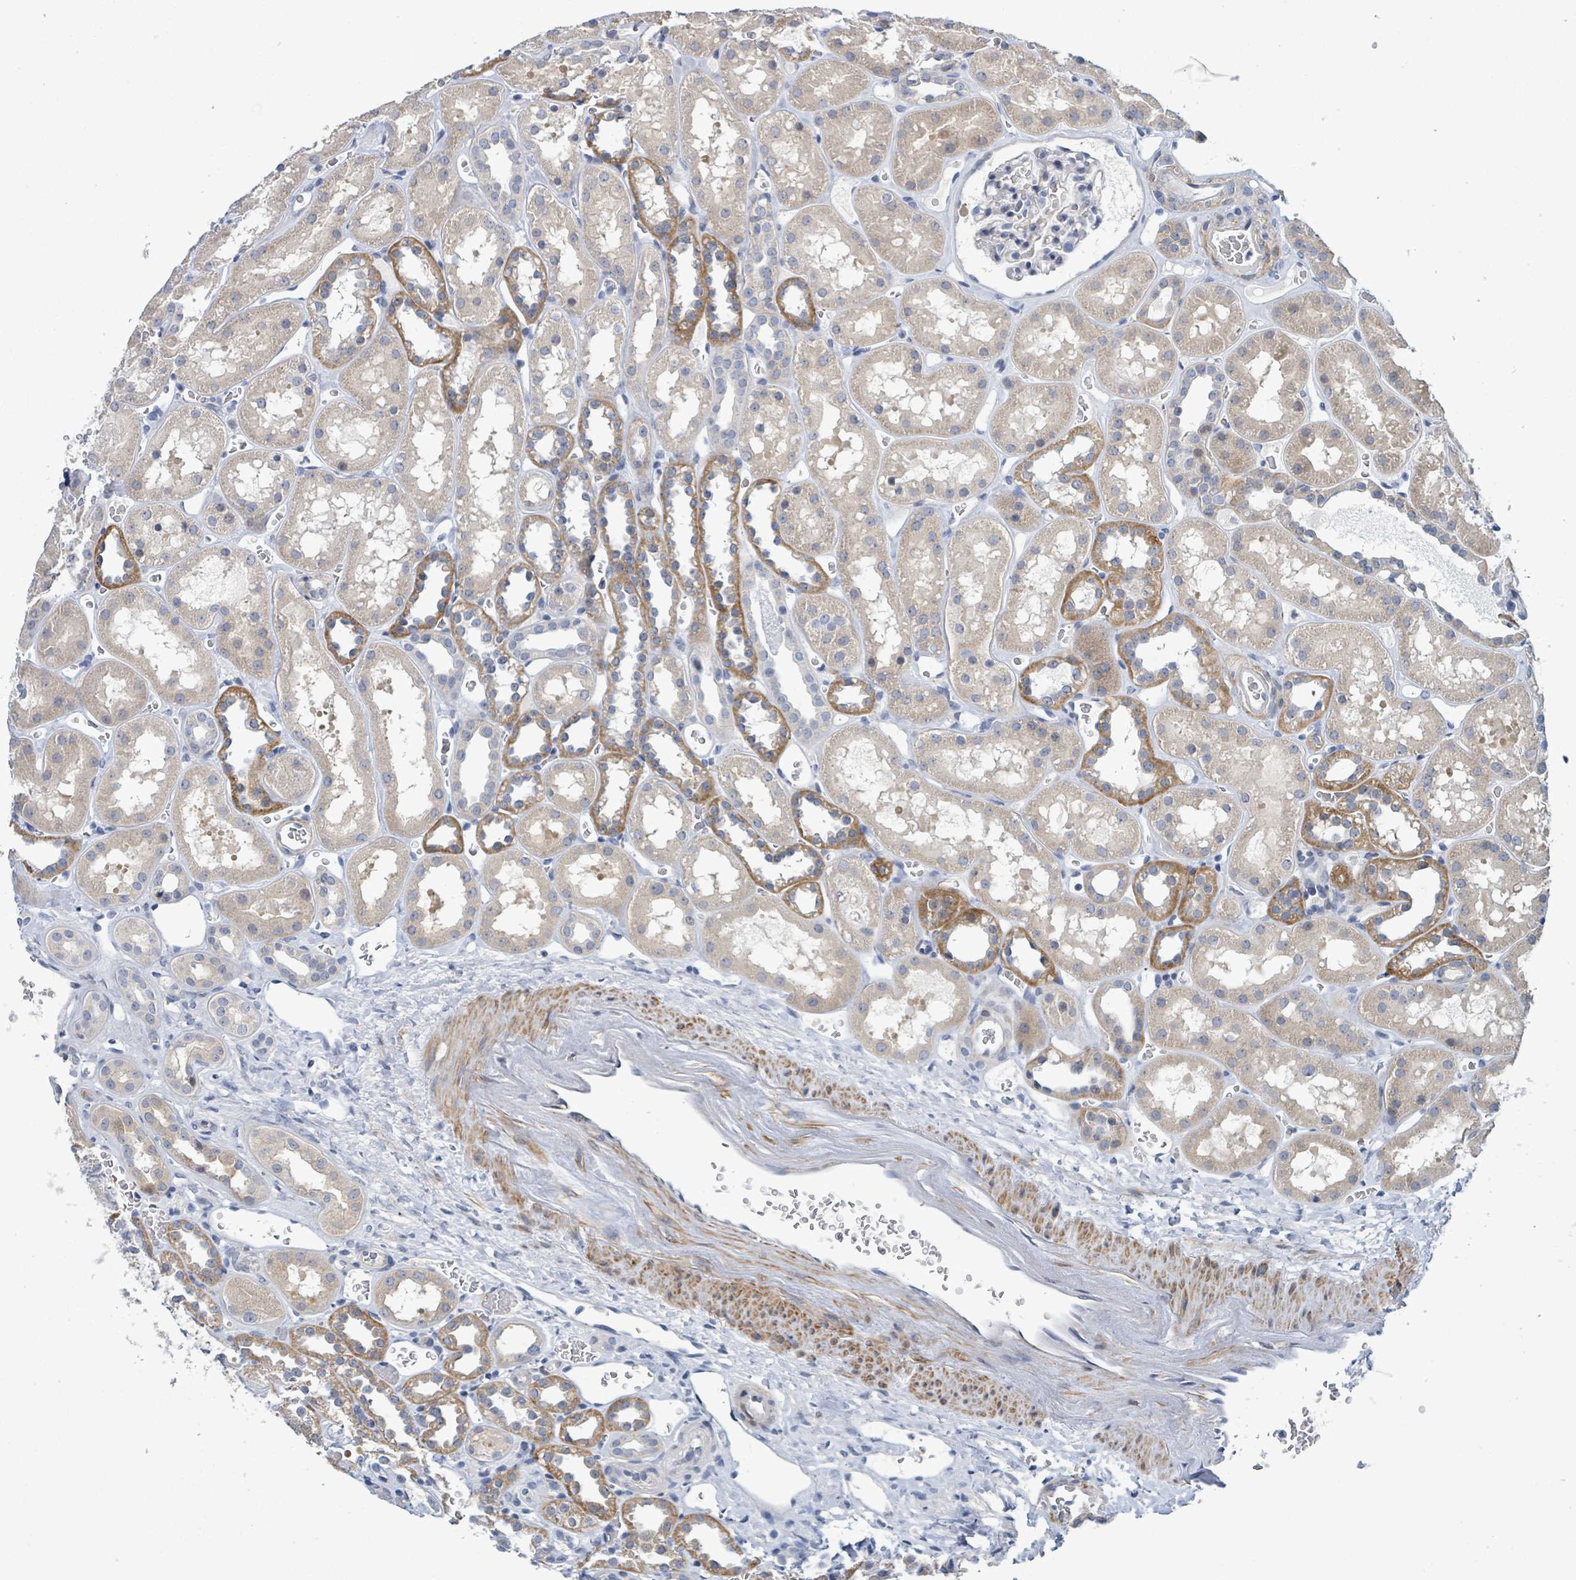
{"staining": {"intensity": "negative", "quantity": "none", "location": "none"}, "tissue": "kidney", "cell_type": "Cells in glomeruli", "image_type": "normal", "snomed": [{"axis": "morphology", "description": "Normal tissue, NOS"}, {"axis": "topography", "description": "Kidney"}], "caption": "Kidney was stained to show a protein in brown. There is no significant positivity in cells in glomeruli. (Brightfield microscopy of DAB immunohistochemistry at high magnification).", "gene": "C9orf152", "patient": {"sex": "female", "age": 41}}